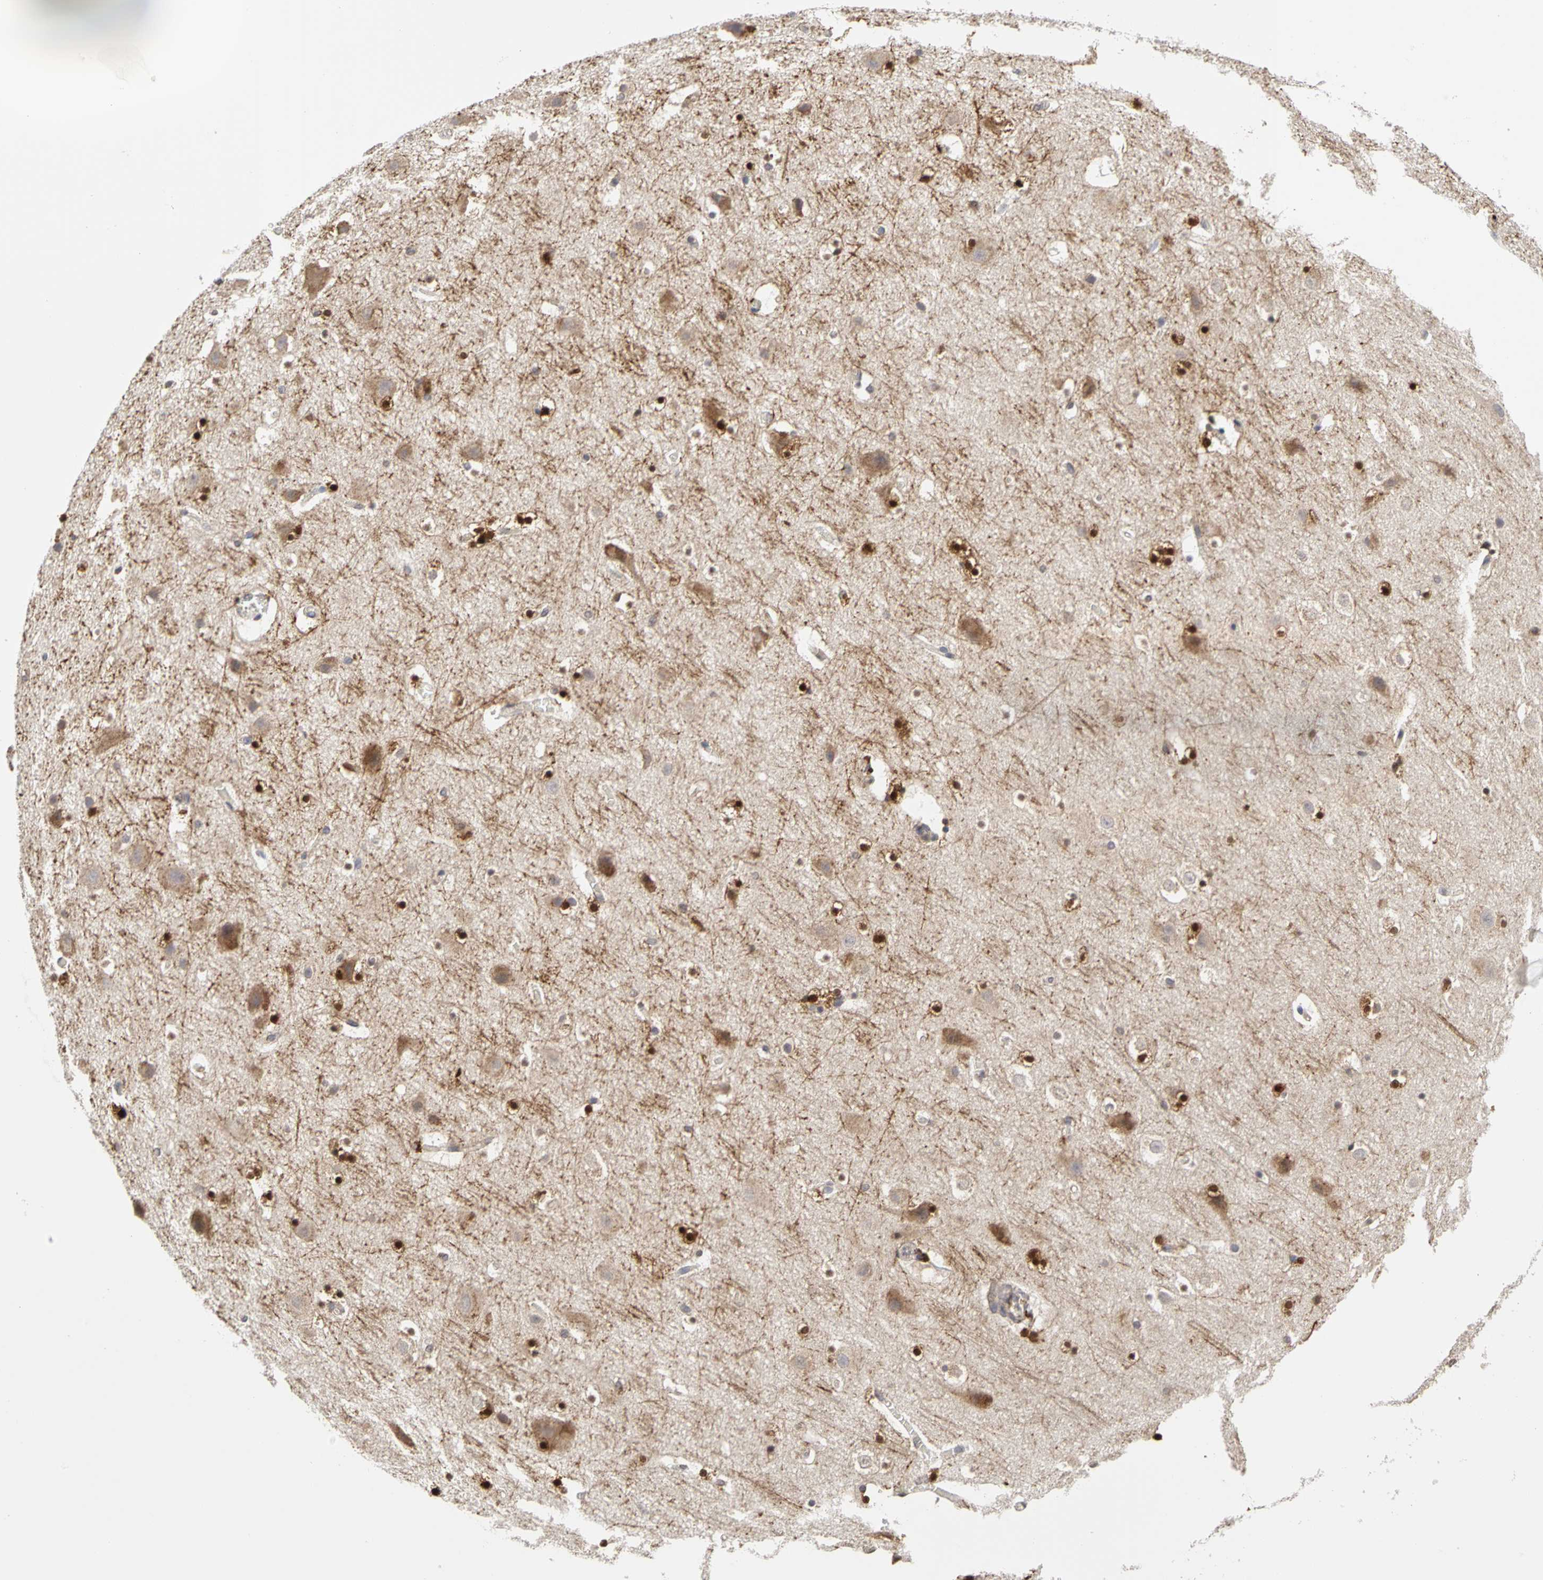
{"staining": {"intensity": "negative", "quantity": "none", "location": "none"}, "tissue": "cerebral cortex", "cell_type": "Endothelial cells", "image_type": "normal", "snomed": [{"axis": "morphology", "description": "Normal tissue, NOS"}, {"axis": "topography", "description": "Cerebral cortex"}], "caption": "Photomicrograph shows no protein staining in endothelial cells of unremarkable cerebral cortex. (DAB IHC with hematoxylin counter stain).", "gene": "IRAK1", "patient": {"sex": "male", "age": 45}}